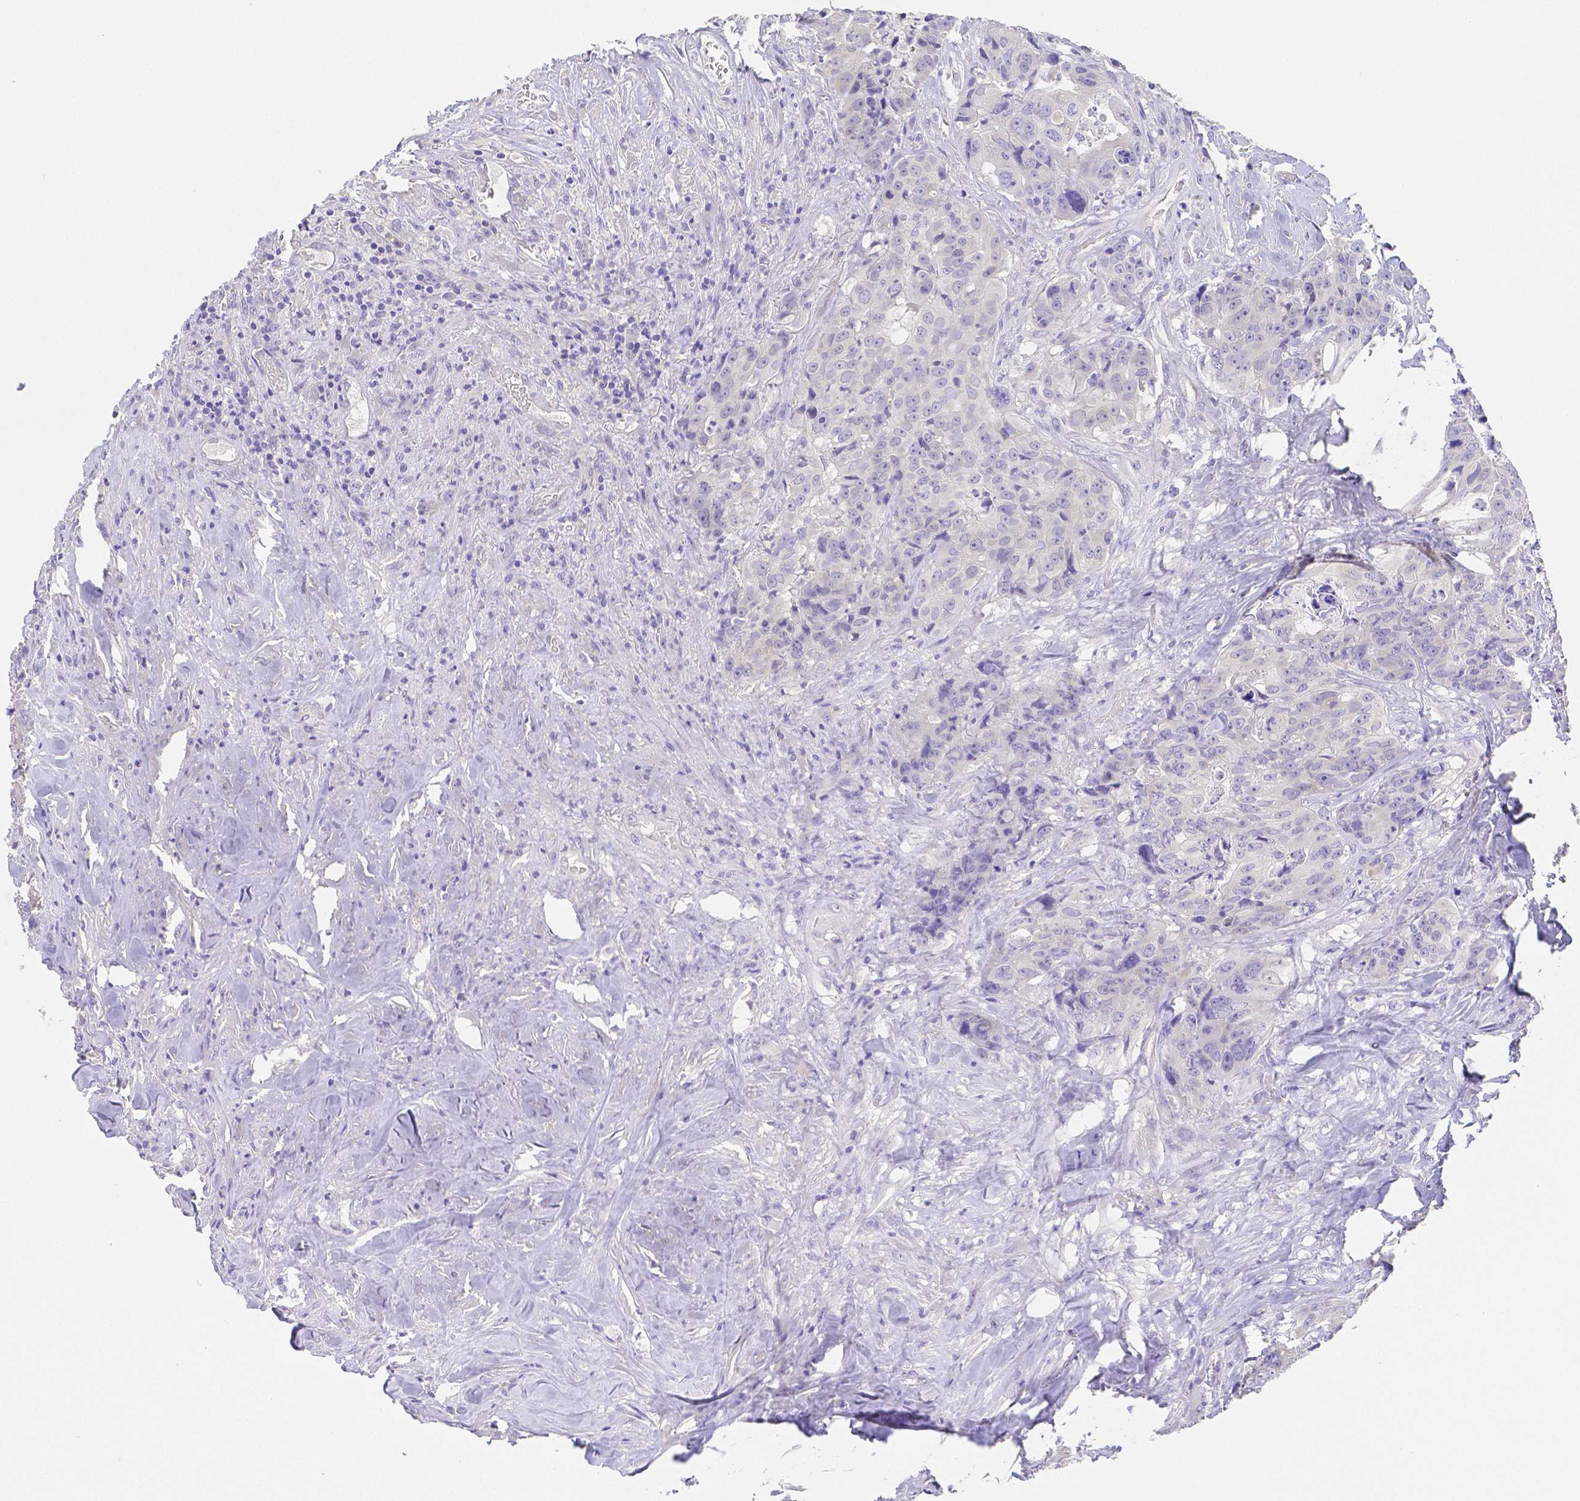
{"staining": {"intensity": "negative", "quantity": "none", "location": "none"}, "tissue": "colorectal cancer", "cell_type": "Tumor cells", "image_type": "cancer", "snomed": [{"axis": "morphology", "description": "Adenocarcinoma, NOS"}, {"axis": "topography", "description": "Rectum"}], "caption": "Immunohistochemical staining of colorectal cancer reveals no significant positivity in tumor cells.", "gene": "ZG16B", "patient": {"sex": "female", "age": 62}}